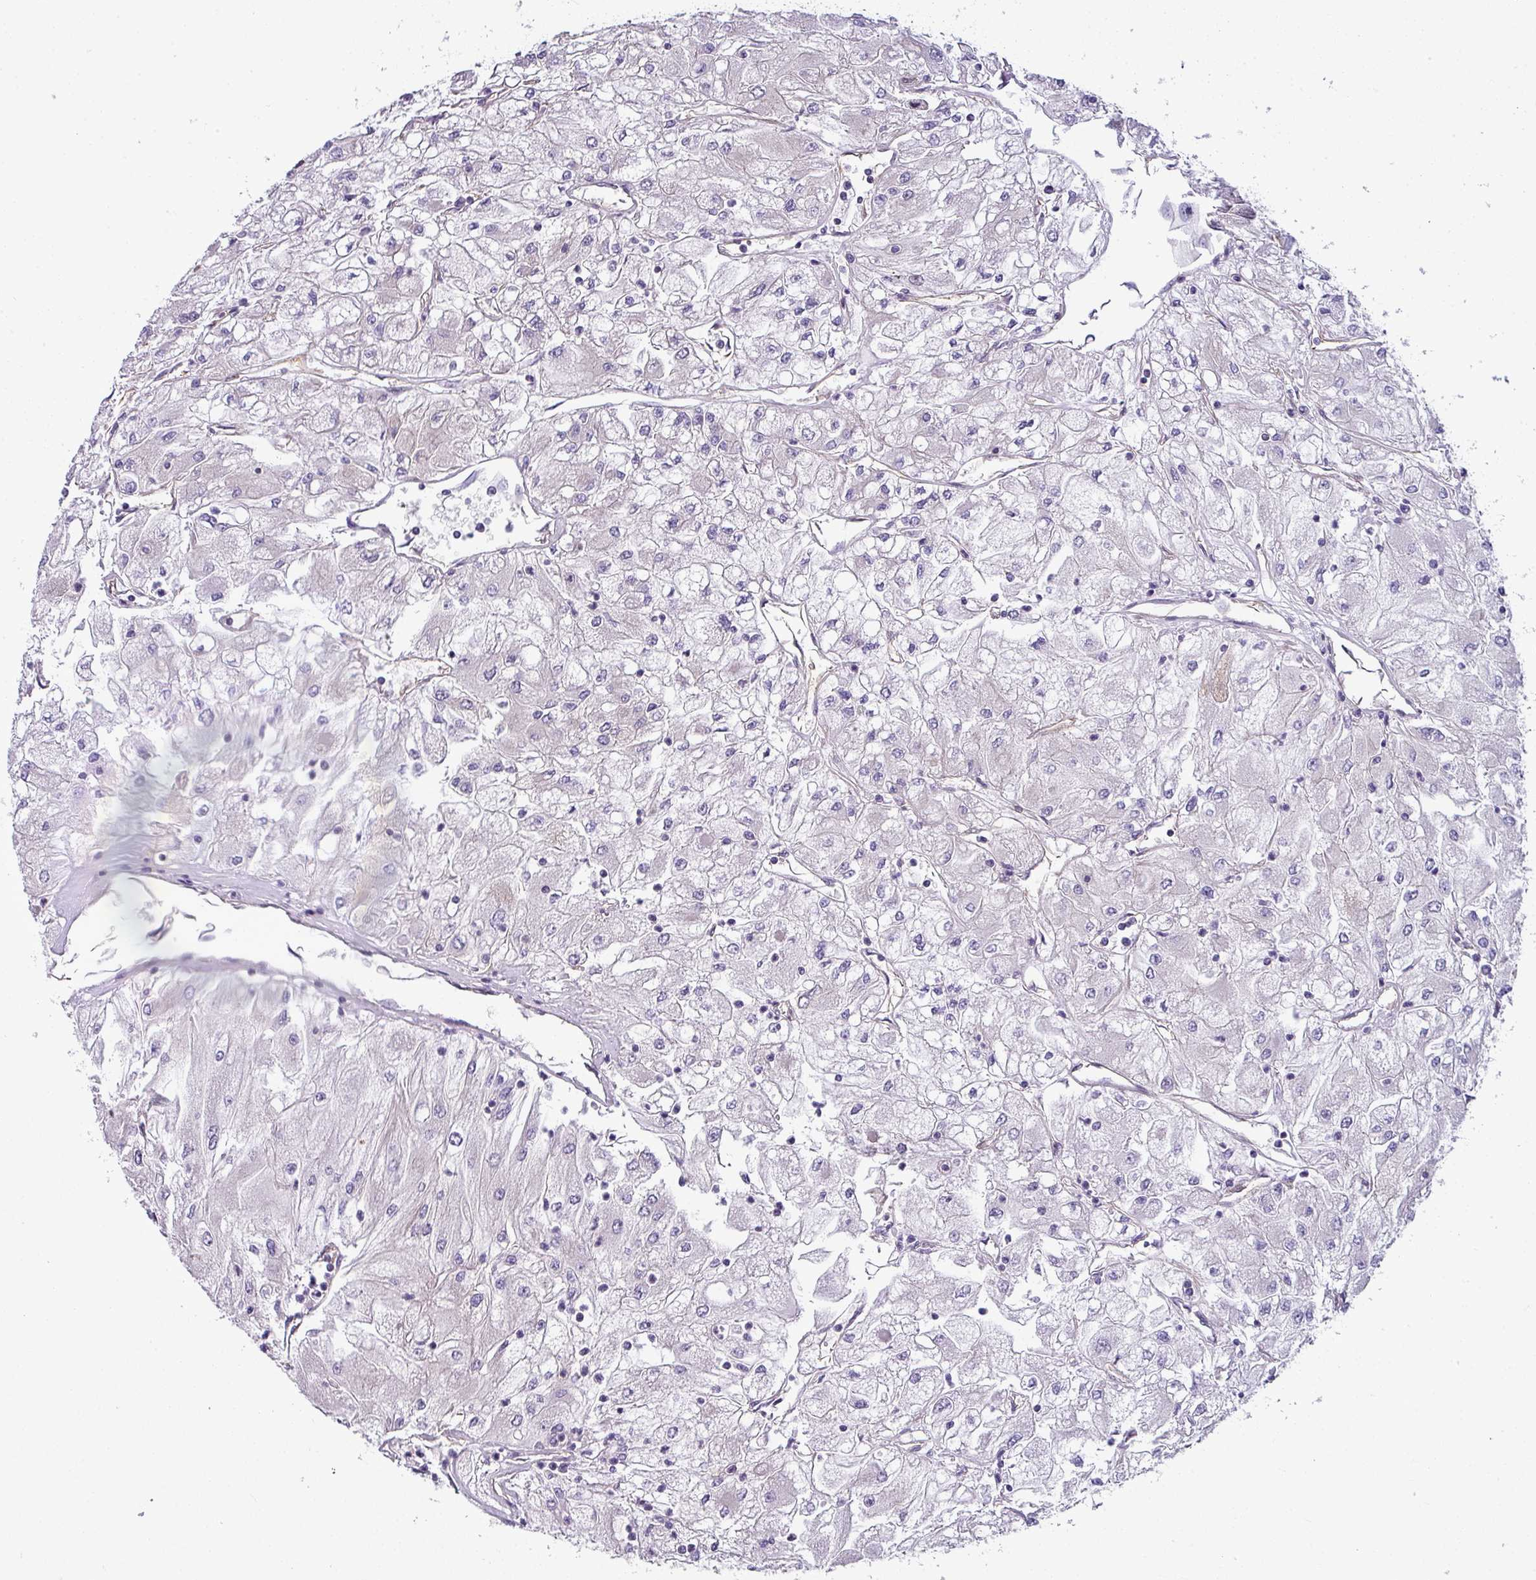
{"staining": {"intensity": "negative", "quantity": "none", "location": "none"}, "tissue": "renal cancer", "cell_type": "Tumor cells", "image_type": "cancer", "snomed": [{"axis": "morphology", "description": "Adenocarcinoma, NOS"}, {"axis": "topography", "description": "Kidney"}], "caption": "A histopathology image of human adenocarcinoma (renal) is negative for staining in tumor cells.", "gene": "PALS2", "patient": {"sex": "male", "age": 80}}